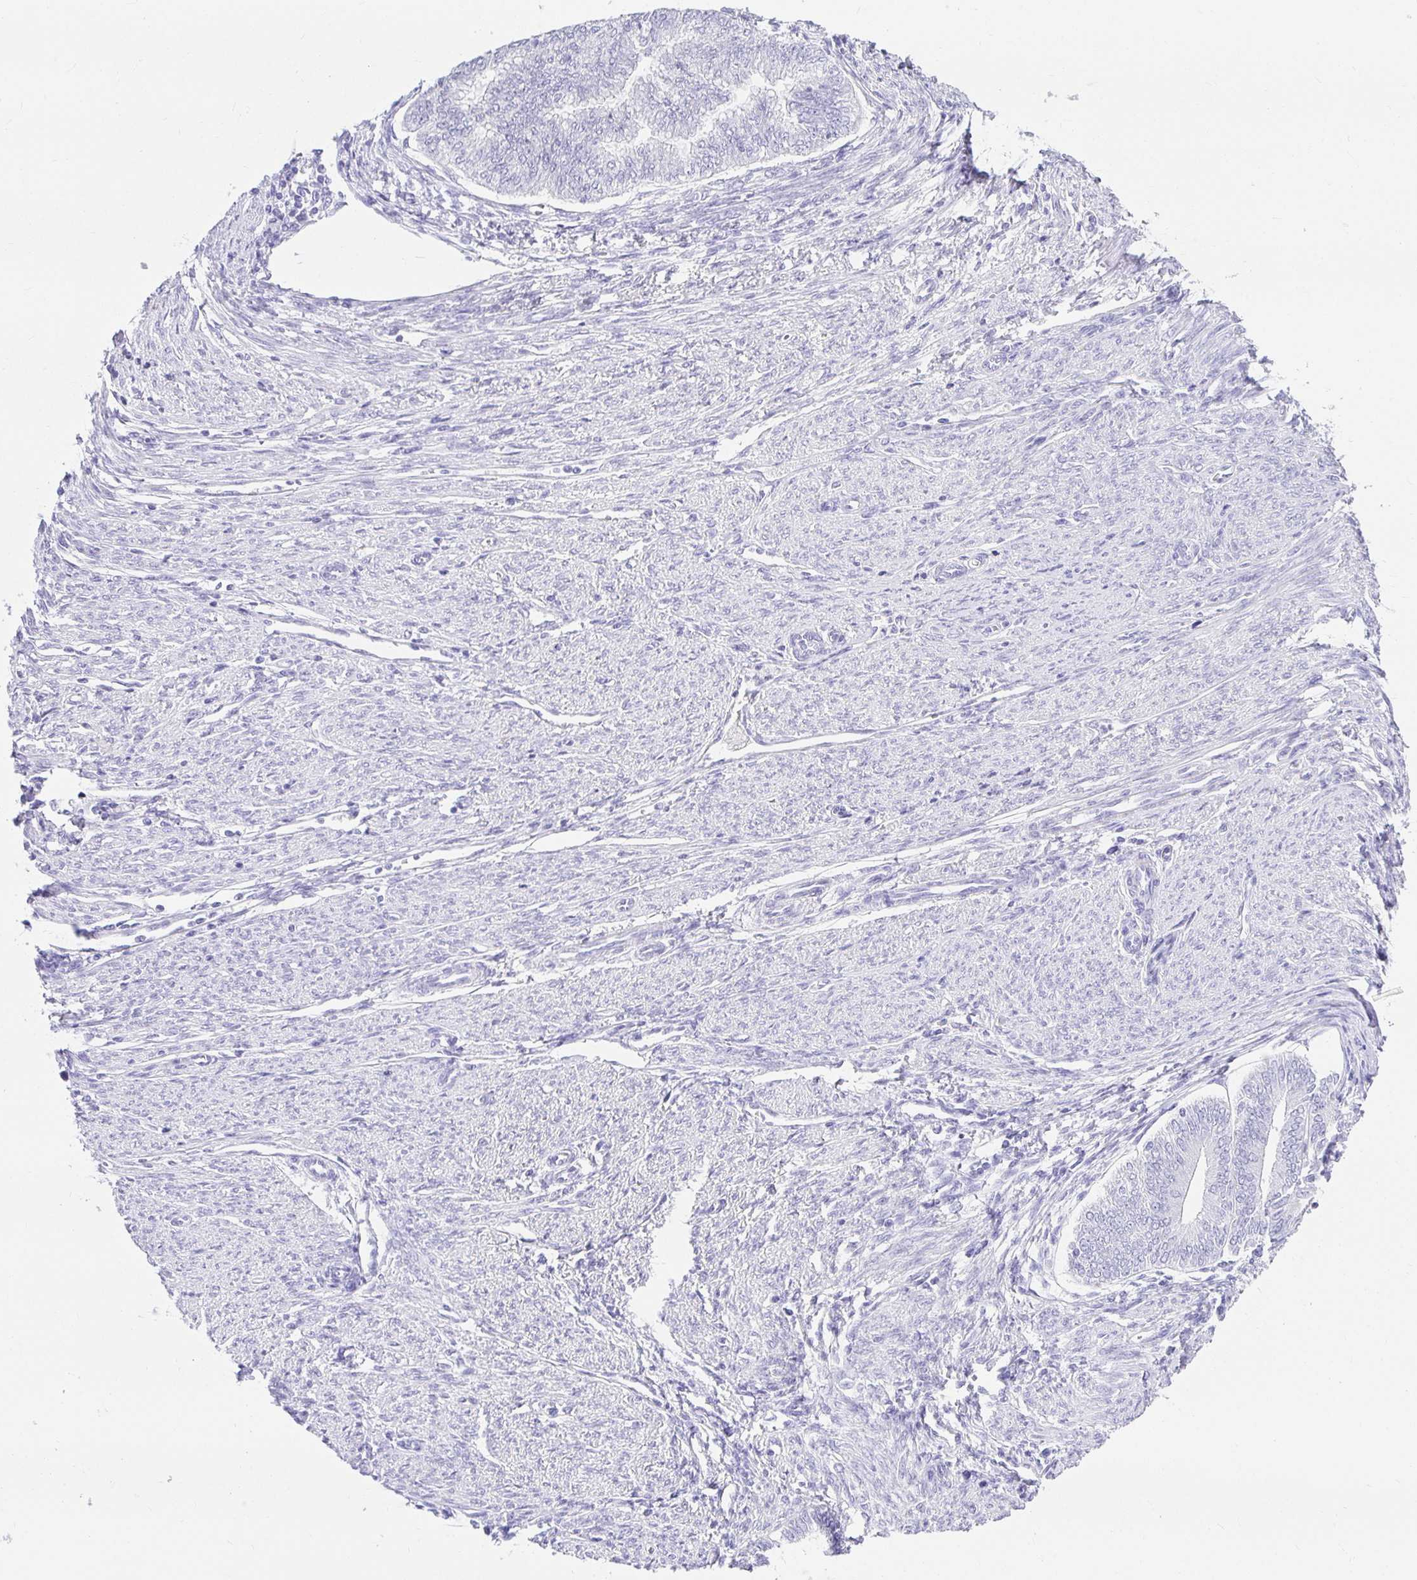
{"staining": {"intensity": "negative", "quantity": "none", "location": "none"}, "tissue": "endometrial cancer", "cell_type": "Tumor cells", "image_type": "cancer", "snomed": [{"axis": "morphology", "description": "Adenocarcinoma, NOS"}, {"axis": "topography", "description": "Endometrium"}], "caption": "There is no significant positivity in tumor cells of endometrial cancer (adenocarcinoma).", "gene": "CHAT", "patient": {"sex": "female", "age": 79}}